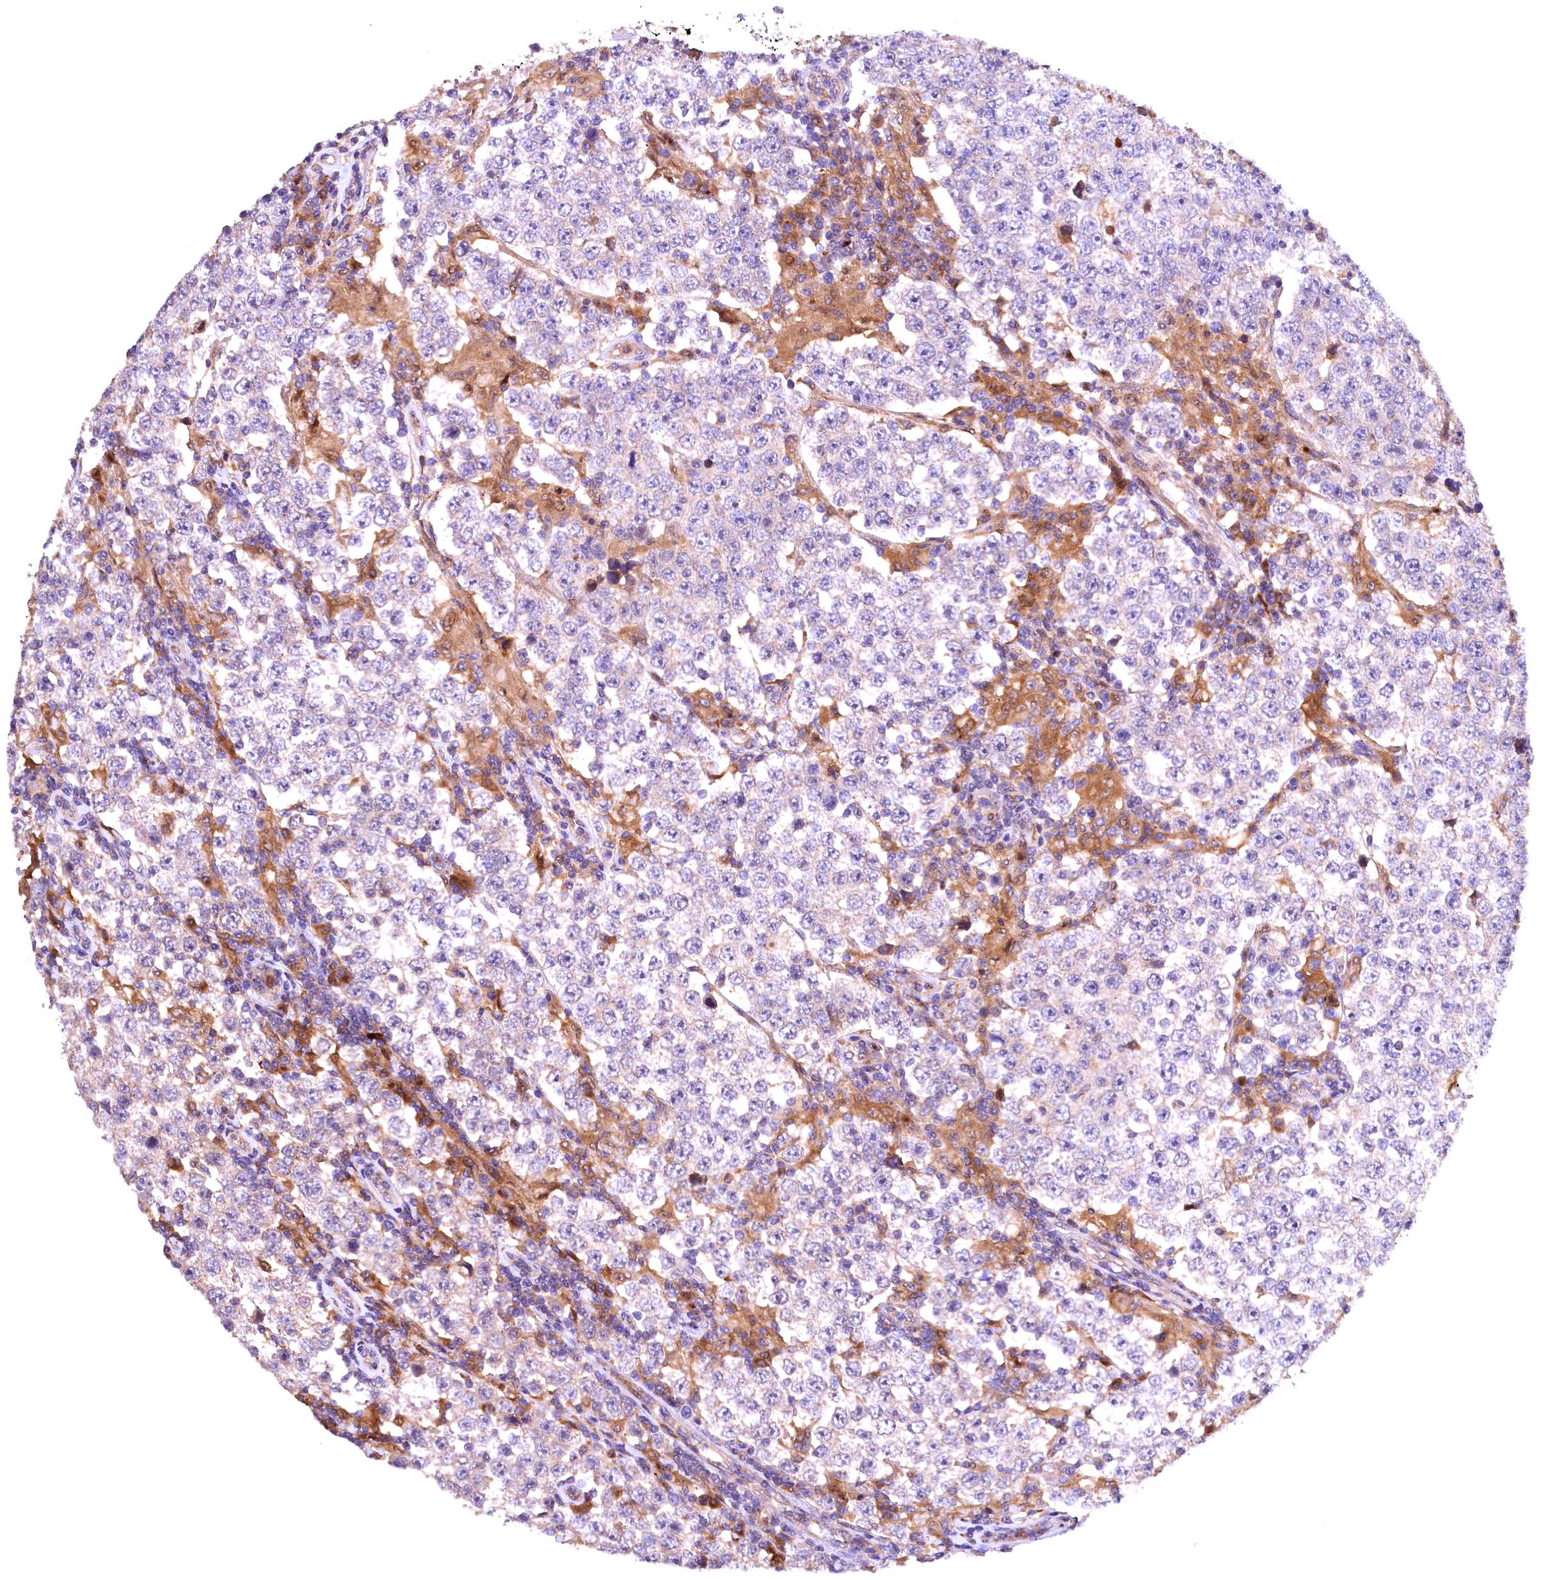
{"staining": {"intensity": "negative", "quantity": "none", "location": "none"}, "tissue": "testis cancer", "cell_type": "Tumor cells", "image_type": "cancer", "snomed": [{"axis": "morphology", "description": "Normal tissue, NOS"}, {"axis": "morphology", "description": "Urothelial carcinoma, High grade"}, {"axis": "morphology", "description": "Seminoma, NOS"}, {"axis": "morphology", "description": "Carcinoma, Embryonal, NOS"}, {"axis": "topography", "description": "Urinary bladder"}, {"axis": "topography", "description": "Testis"}], "caption": "A micrograph of human testis cancer is negative for staining in tumor cells.", "gene": "NAIP", "patient": {"sex": "male", "age": 41}}